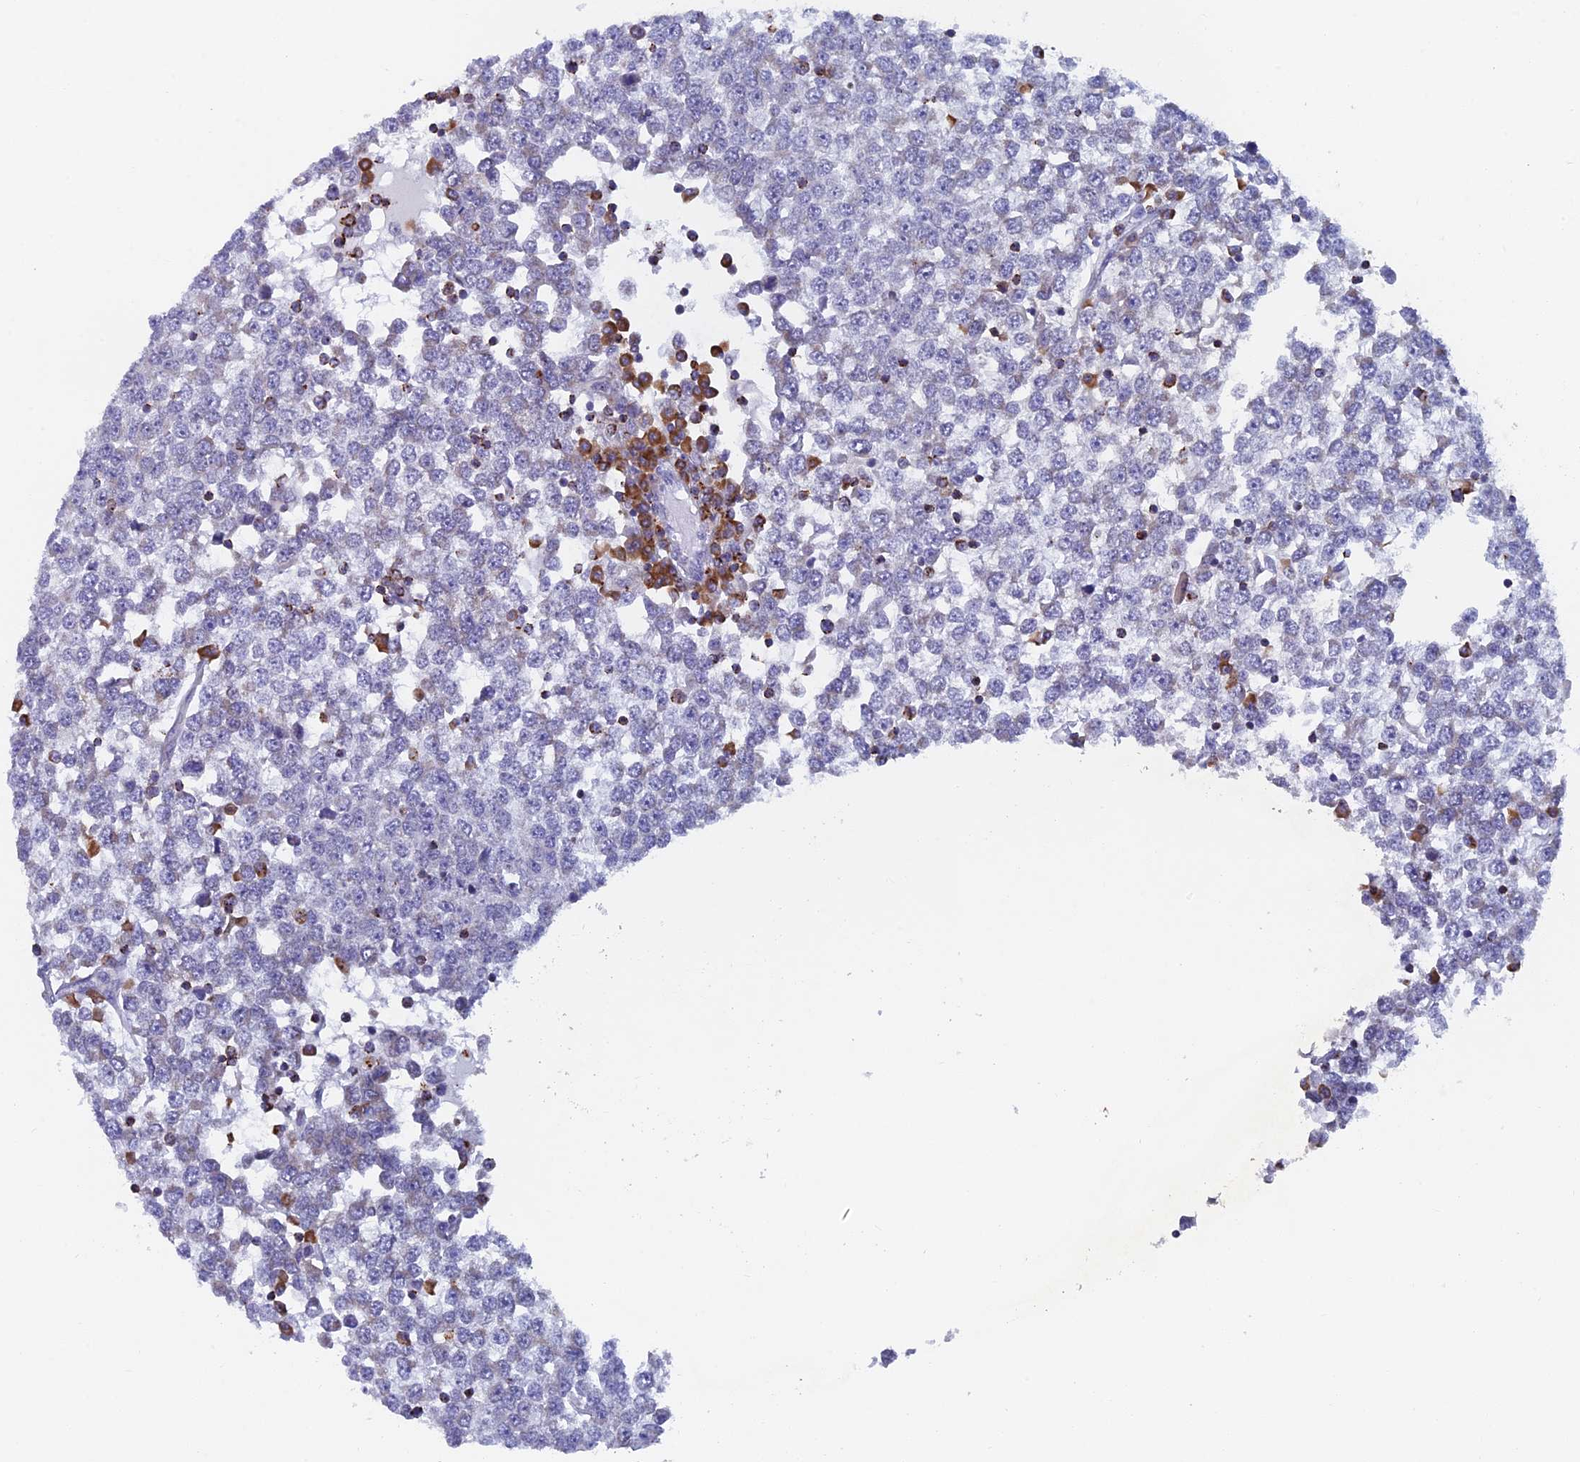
{"staining": {"intensity": "negative", "quantity": "none", "location": "none"}, "tissue": "testis cancer", "cell_type": "Tumor cells", "image_type": "cancer", "snomed": [{"axis": "morphology", "description": "Seminoma, NOS"}, {"axis": "topography", "description": "Testis"}], "caption": "IHC of human testis cancer shows no expression in tumor cells.", "gene": "ABI3BP", "patient": {"sex": "male", "age": 65}}